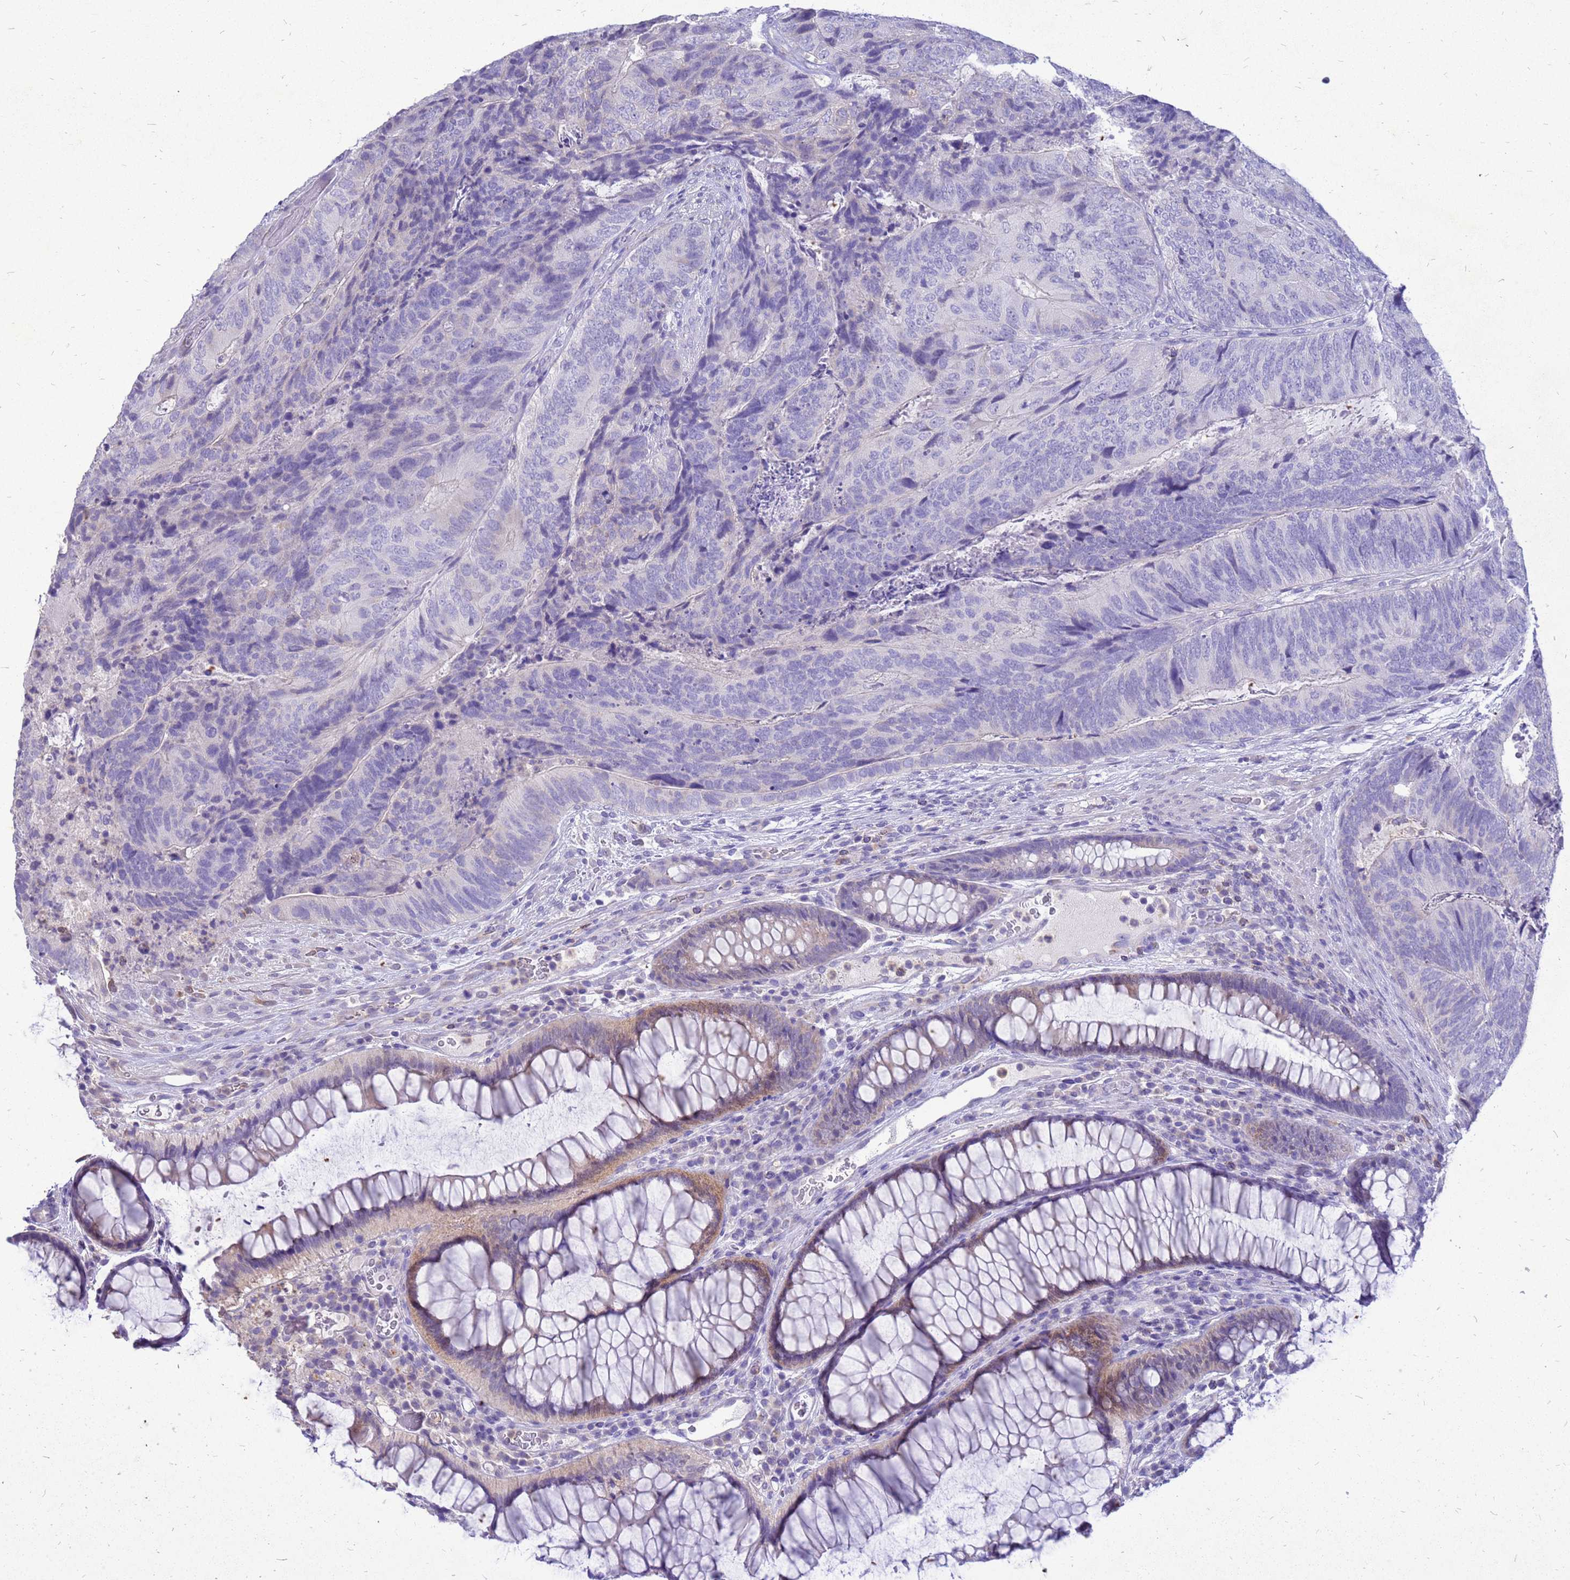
{"staining": {"intensity": "negative", "quantity": "none", "location": "none"}, "tissue": "colorectal cancer", "cell_type": "Tumor cells", "image_type": "cancer", "snomed": [{"axis": "morphology", "description": "Adenocarcinoma, NOS"}, {"axis": "topography", "description": "Colon"}], "caption": "DAB immunohistochemical staining of colorectal adenocarcinoma demonstrates no significant expression in tumor cells. The staining was performed using DAB to visualize the protein expression in brown, while the nuclei were stained in blue with hematoxylin (Magnification: 20x).", "gene": "AKR1C1", "patient": {"sex": "female", "age": 67}}